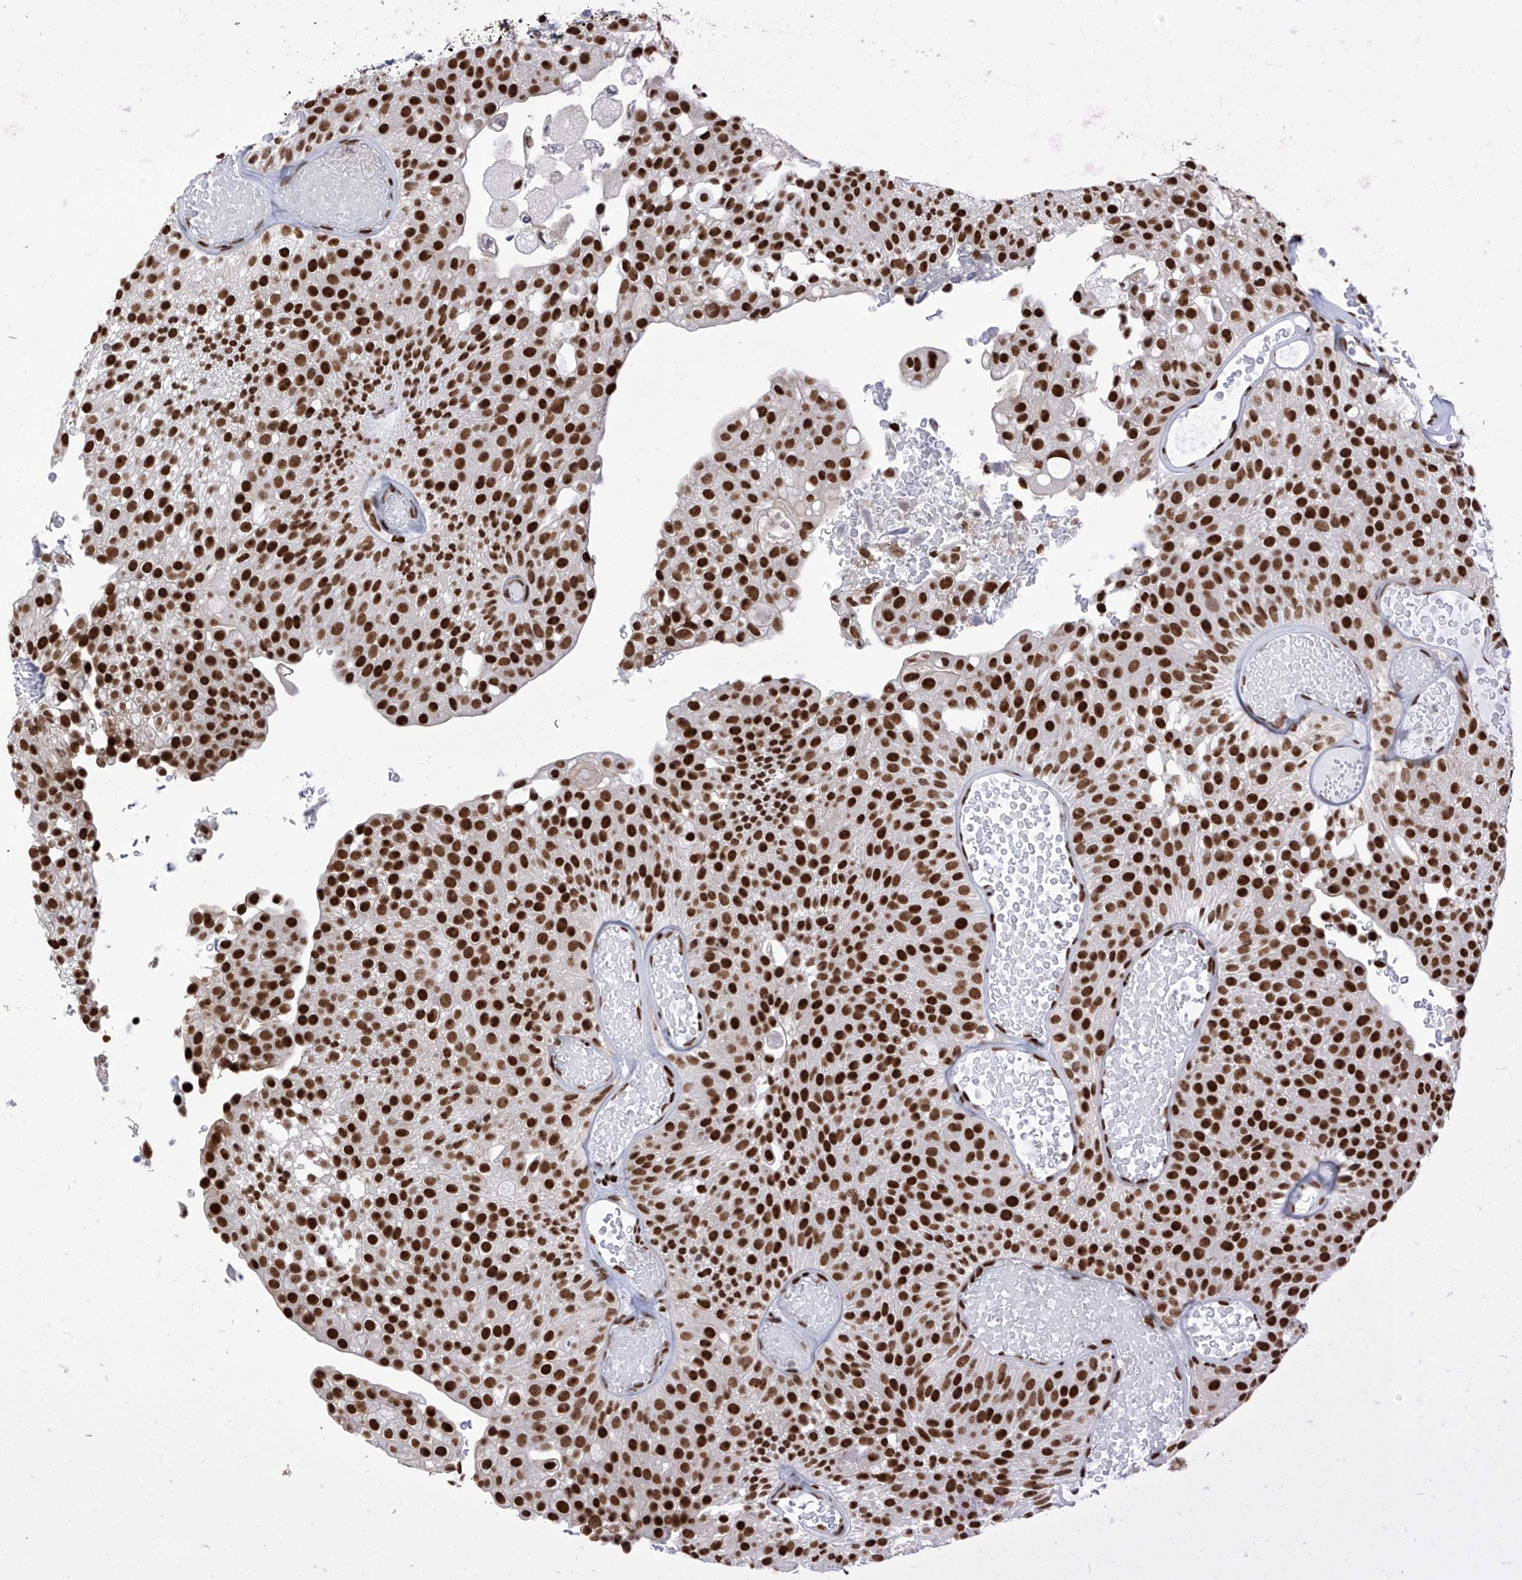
{"staining": {"intensity": "strong", "quantity": ">75%", "location": "nuclear"}, "tissue": "urothelial cancer", "cell_type": "Tumor cells", "image_type": "cancer", "snomed": [{"axis": "morphology", "description": "Urothelial carcinoma, Low grade"}, {"axis": "topography", "description": "Urinary bladder"}], "caption": "There is high levels of strong nuclear positivity in tumor cells of urothelial carcinoma (low-grade), as demonstrated by immunohistochemical staining (brown color).", "gene": "KHSRP", "patient": {"sex": "male", "age": 78}}